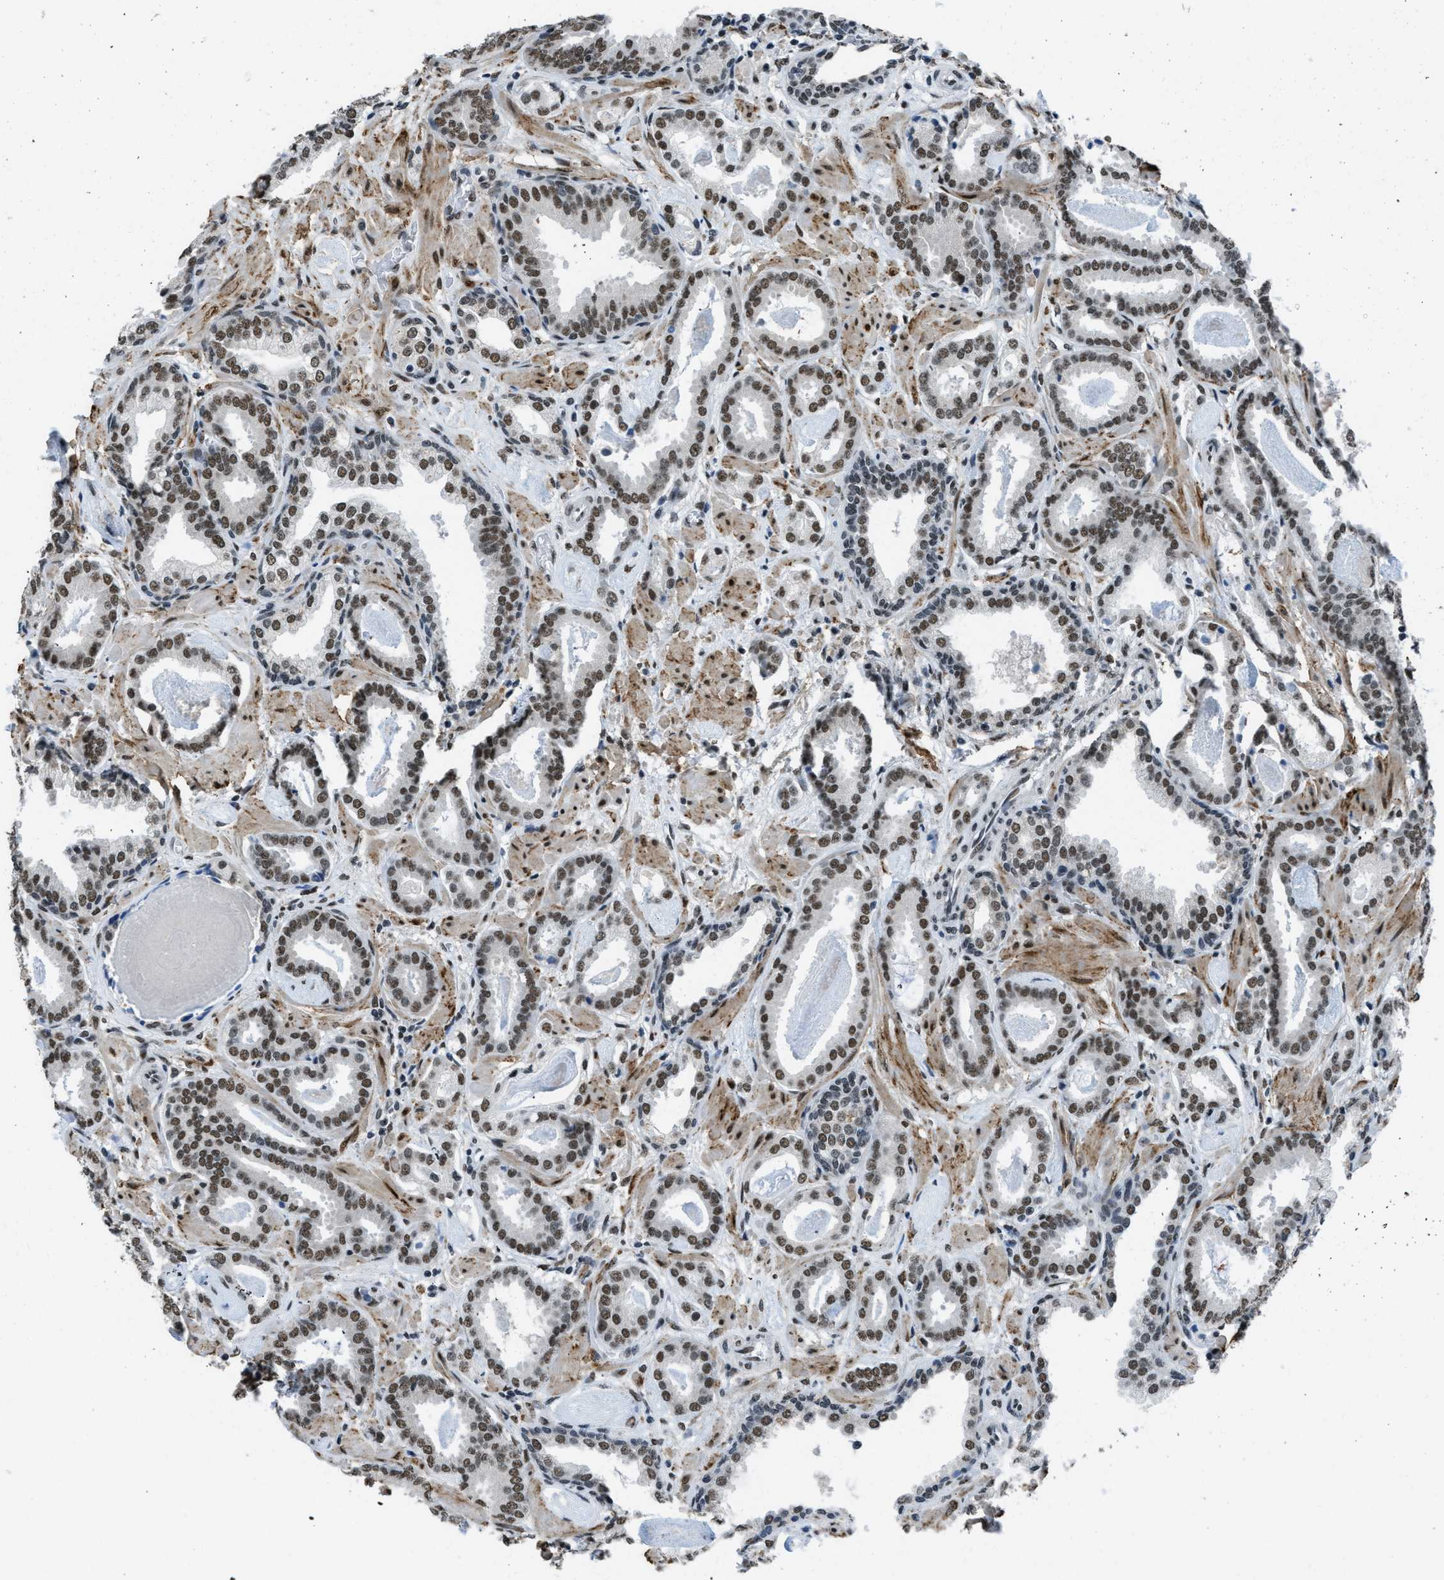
{"staining": {"intensity": "moderate", "quantity": ">75%", "location": "nuclear"}, "tissue": "prostate cancer", "cell_type": "Tumor cells", "image_type": "cancer", "snomed": [{"axis": "morphology", "description": "Adenocarcinoma, Low grade"}, {"axis": "topography", "description": "Prostate"}], "caption": "Brown immunohistochemical staining in low-grade adenocarcinoma (prostate) demonstrates moderate nuclear staining in about >75% of tumor cells. (brown staining indicates protein expression, while blue staining denotes nuclei).", "gene": "GATAD2B", "patient": {"sex": "male", "age": 53}}